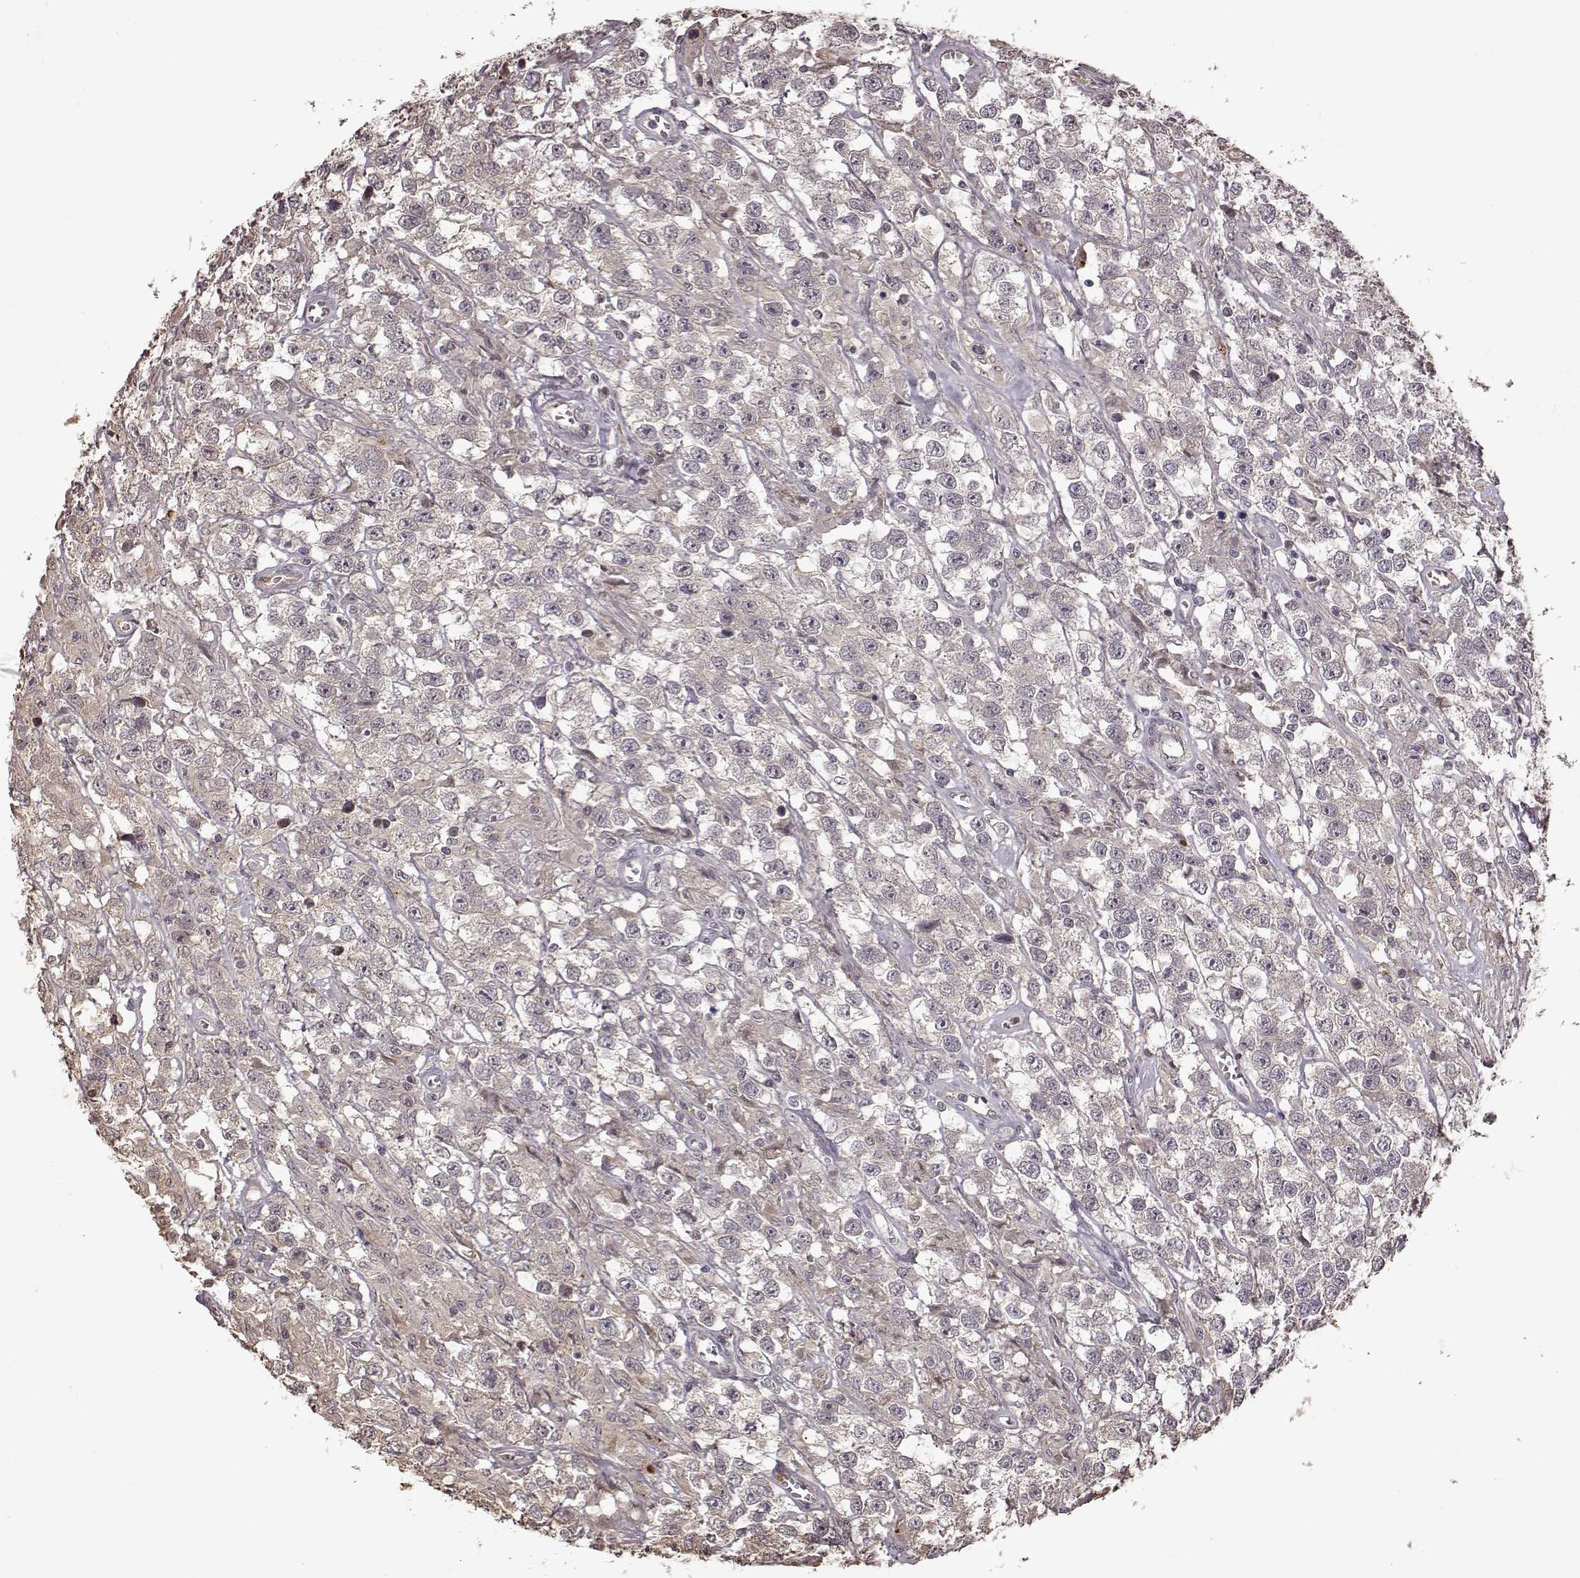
{"staining": {"intensity": "negative", "quantity": "none", "location": "none"}, "tissue": "testis cancer", "cell_type": "Tumor cells", "image_type": "cancer", "snomed": [{"axis": "morphology", "description": "Seminoma, NOS"}, {"axis": "topography", "description": "Testis"}], "caption": "Immunohistochemistry of human testis seminoma shows no expression in tumor cells. (DAB IHC, high magnification).", "gene": "CRB1", "patient": {"sex": "male", "age": 43}}